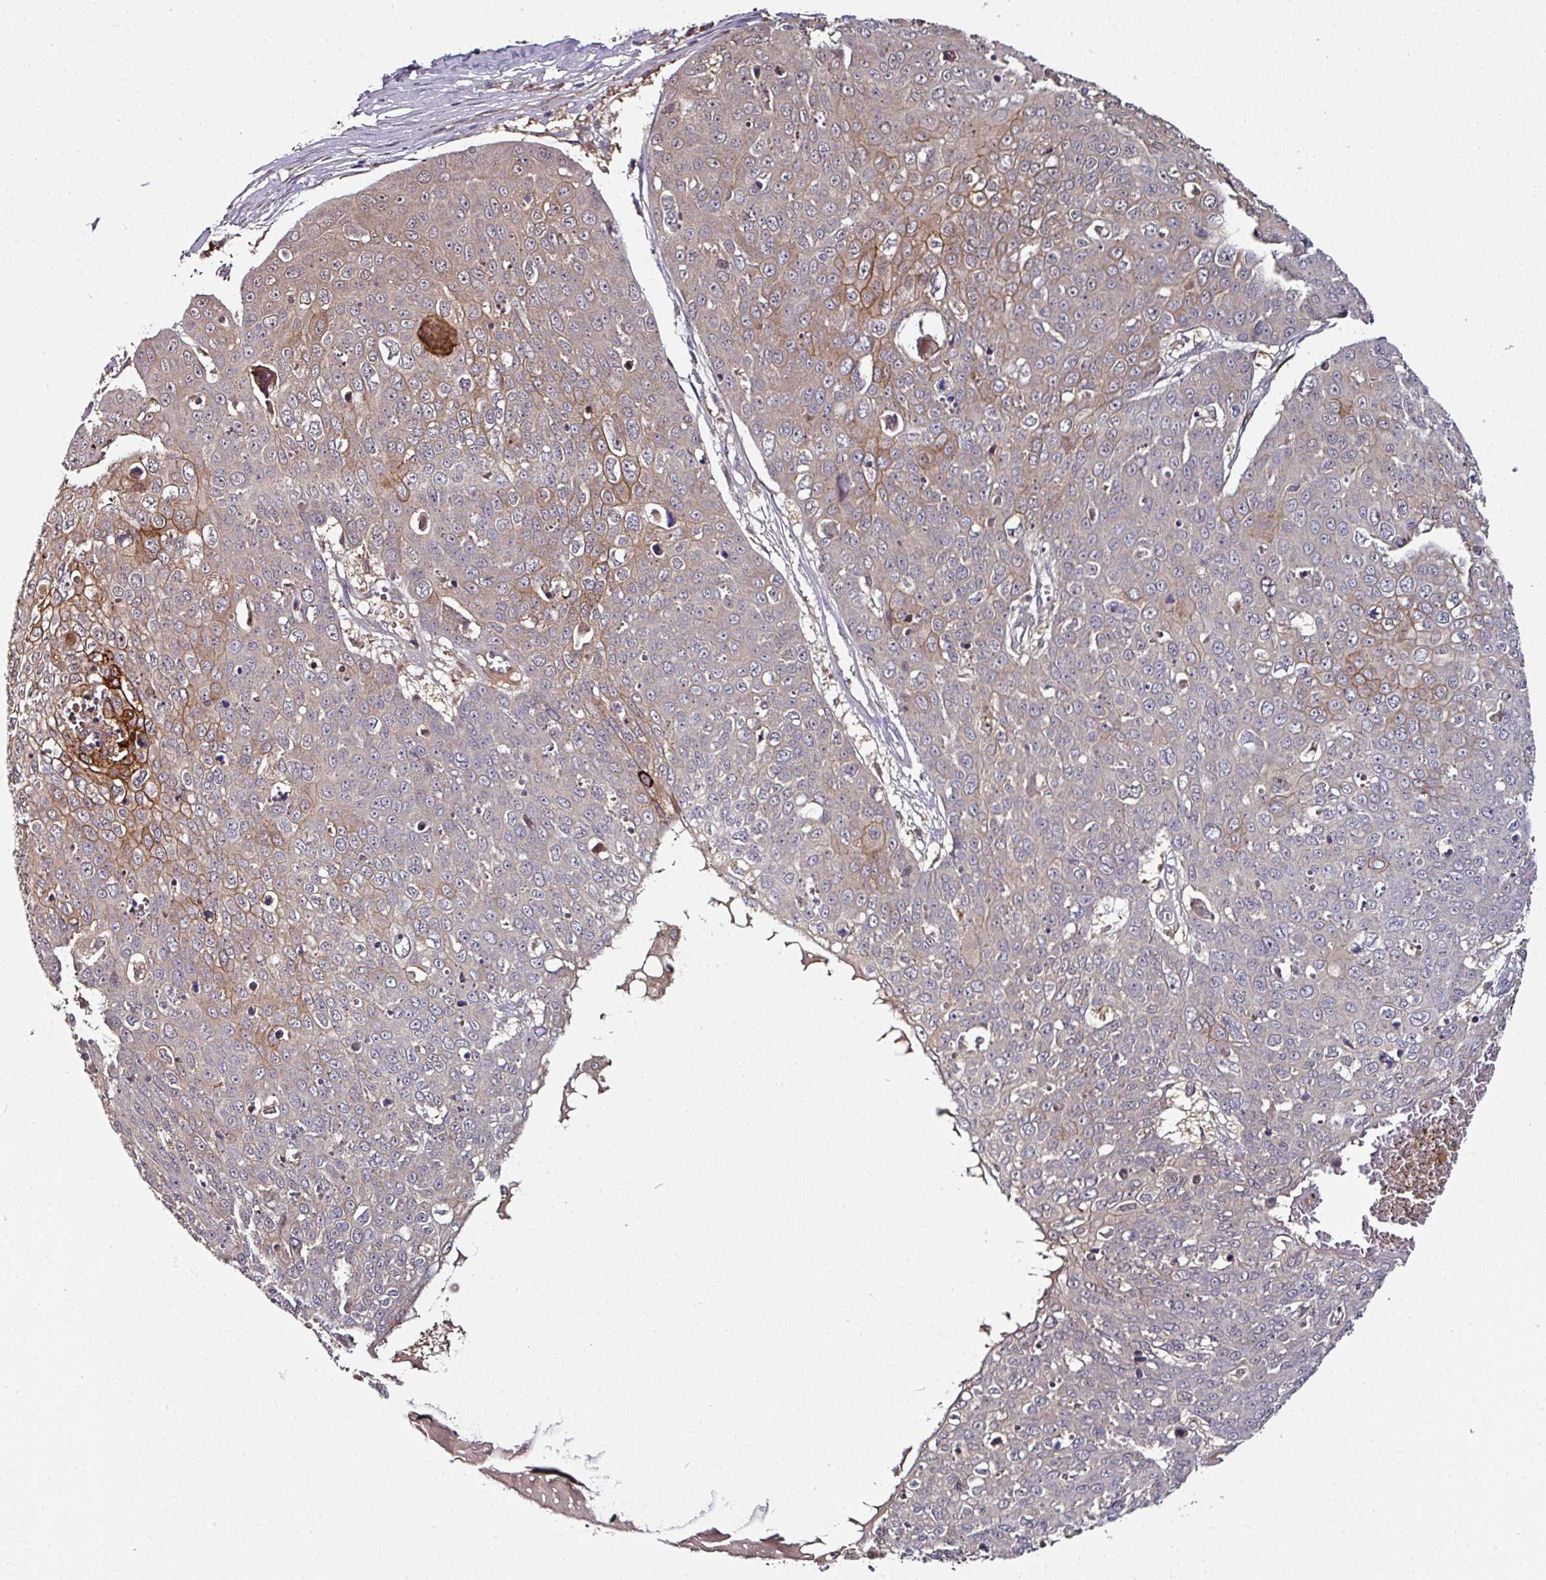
{"staining": {"intensity": "moderate", "quantity": "<25%", "location": "cytoplasmic/membranous"}, "tissue": "skin cancer", "cell_type": "Tumor cells", "image_type": "cancer", "snomed": [{"axis": "morphology", "description": "Squamous cell carcinoma, NOS"}, {"axis": "topography", "description": "Skin"}], "caption": "Immunohistochemical staining of squamous cell carcinoma (skin) reveals low levels of moderate cytoplasmic/membranous positivity in approximately <25% of tumor cells.", "gene": "CTDSP2", "patient": {"sex": "male", "age": 71}}